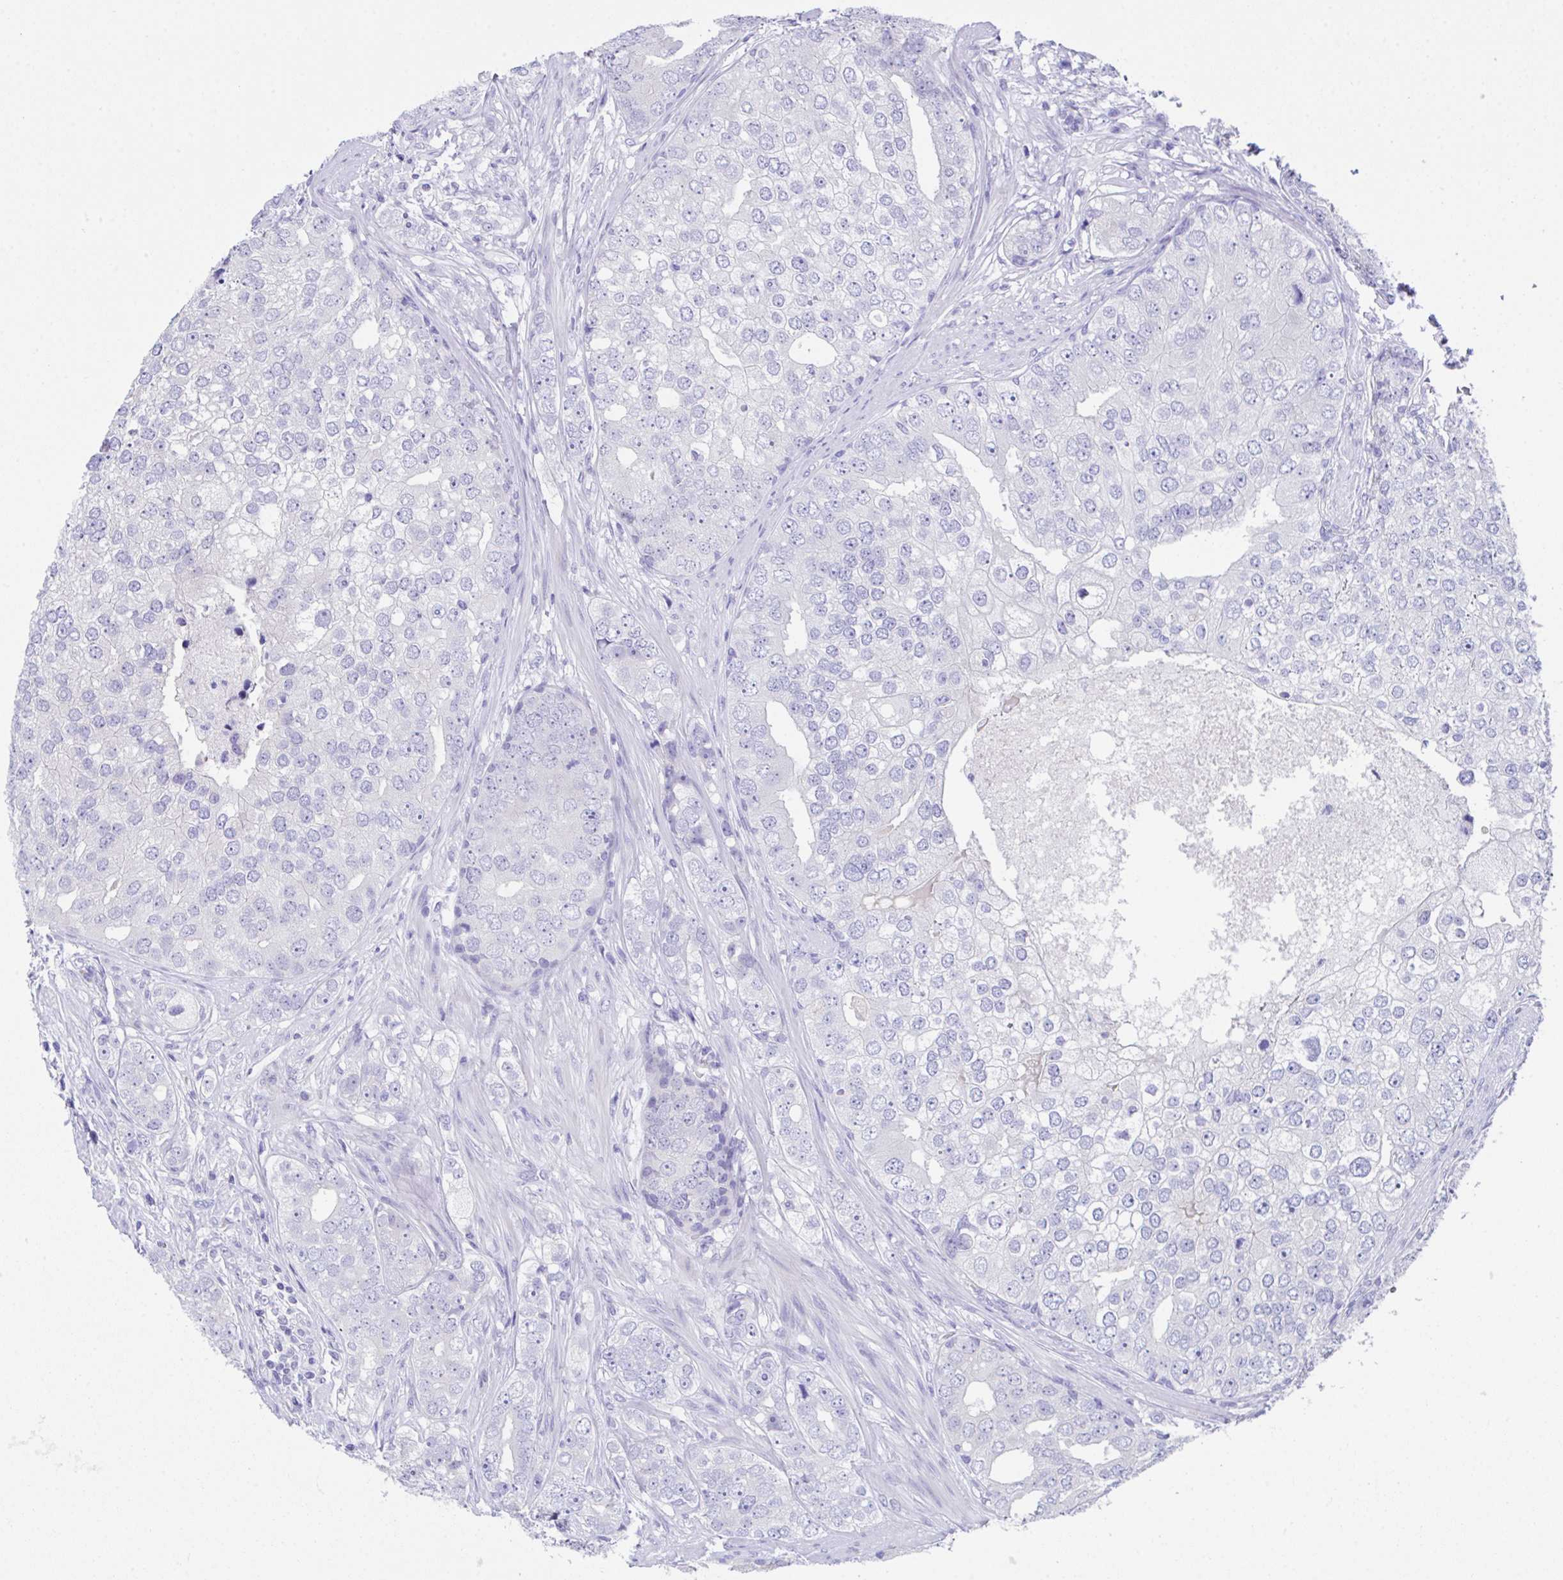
{"staining": {"intensity": "negative", "quantity": "none", "location": "none"}, "tissue": "prostate cancer", "cell_type": "Tumor cells", "image_type": "cancer", "snomed": [{"axis": "morphology", "description": "Adenocarcinoma, High grade"}, {"axis": "topography", "description": "Prostate"}], "caption": "Immunohistochemistry (IHC) micrograph of human prostate cancer (high-grade adenocarcinoma) stained for a protein (brown), which displays no expression in tumor cells.", "gene": "HACD4", "patient": {"sex": "male", "age": 60}}